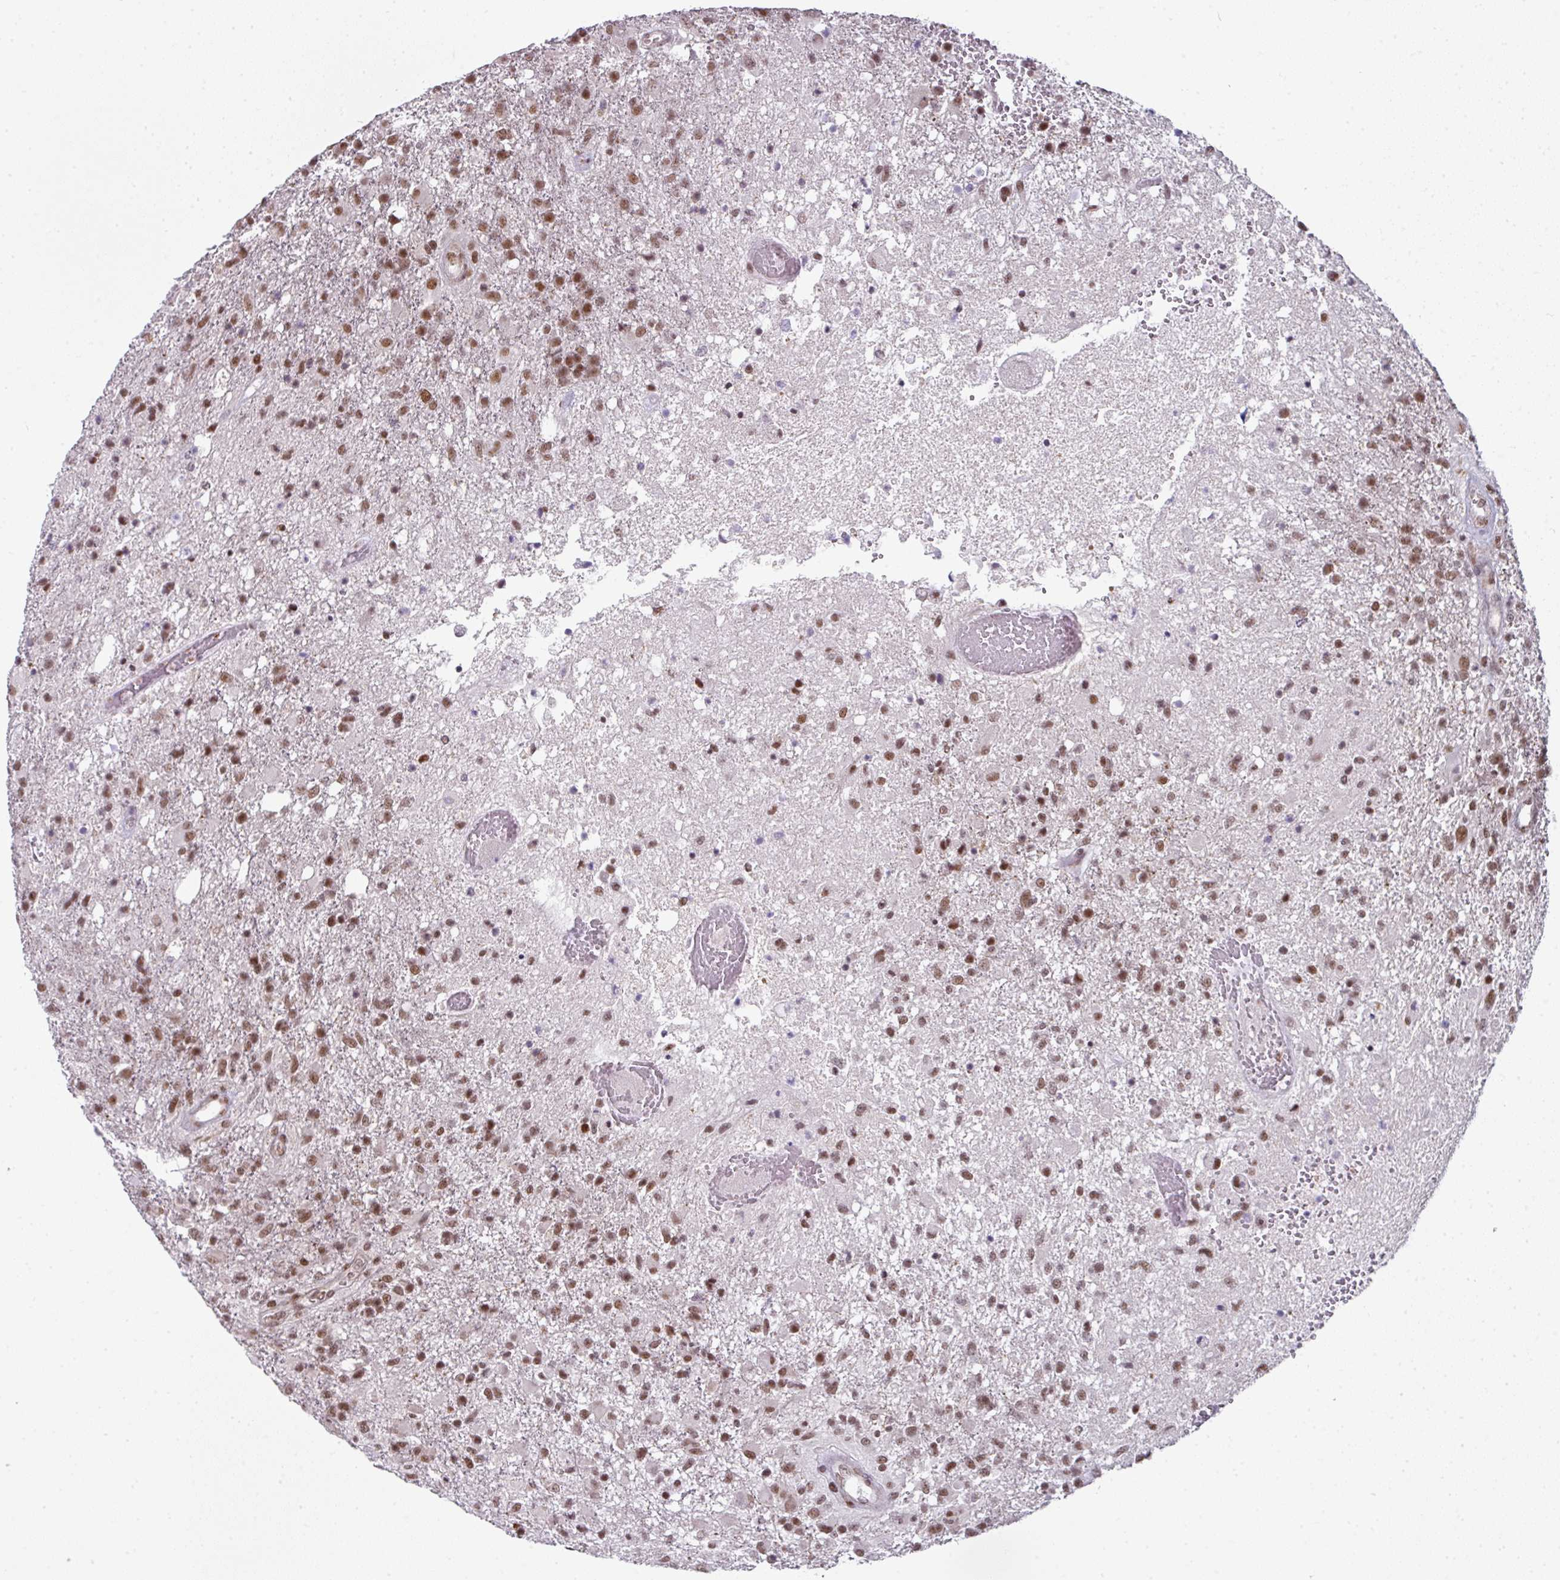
{"staining": {"intensity": "moderate", "quantity": ">75%", "location": "nuclear"}, "tissue": "glioma", "cell_type": "Tumor cells", "image_type": "cancer", "snomed": [{"axis": "morphology", "description": "Glioma, malignant, High grade"}, {"axis": "topography", "description": "Brain"}], "caption": "Immunohistochemical staining of malignant high-grade glioma exhibits medium levels of moderate nuclear protein positivity in approximately >75% of tumor cells.", "gene": "NFYA", "patient": {"sex": "female", "age": 74}}